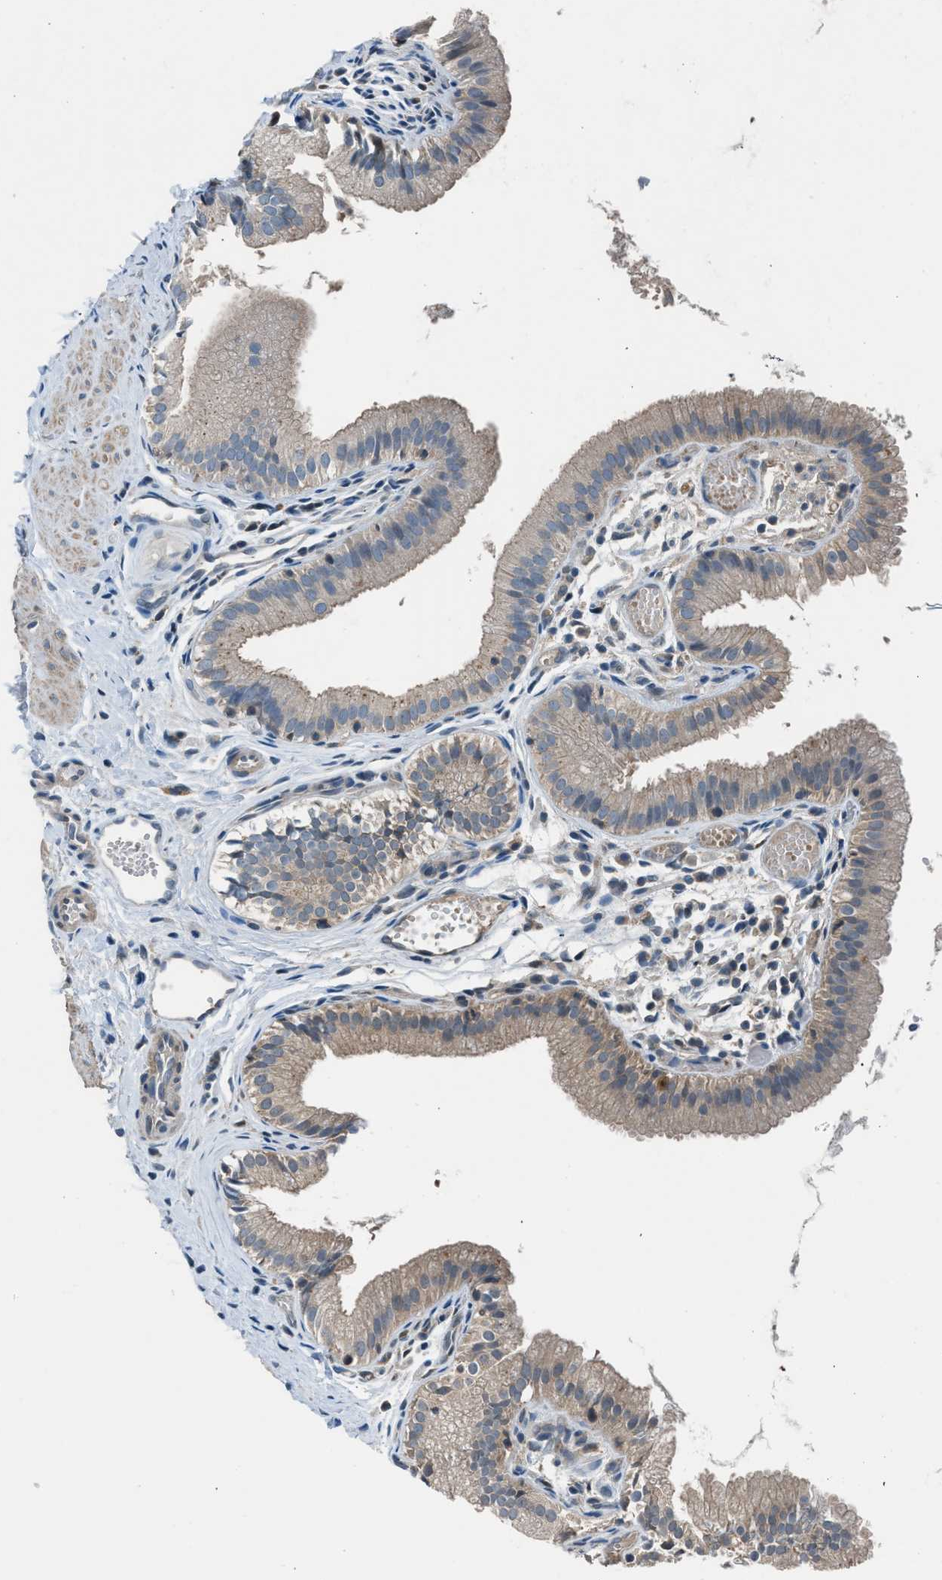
{"staining": {"intensity": "moderate", "quantity": ">75%", "location": "cytoplasmic/membranous"}, "tissue": "gallbladder", "cell_type": "Glandular cells", "image_type": "normal", "snomed": [{"axis": "morphology", "description": "Normal tissue, NOS"}, {"axis": "topography", "description": "Gallbladder"}], "caption": "Unremarkable gallbladder reveals moderate cytoplasmic/membranous positivity in approximately >75% of glandular cells.", "gene": "LMLN", "patient": {"sex": "female", "age": 26}}